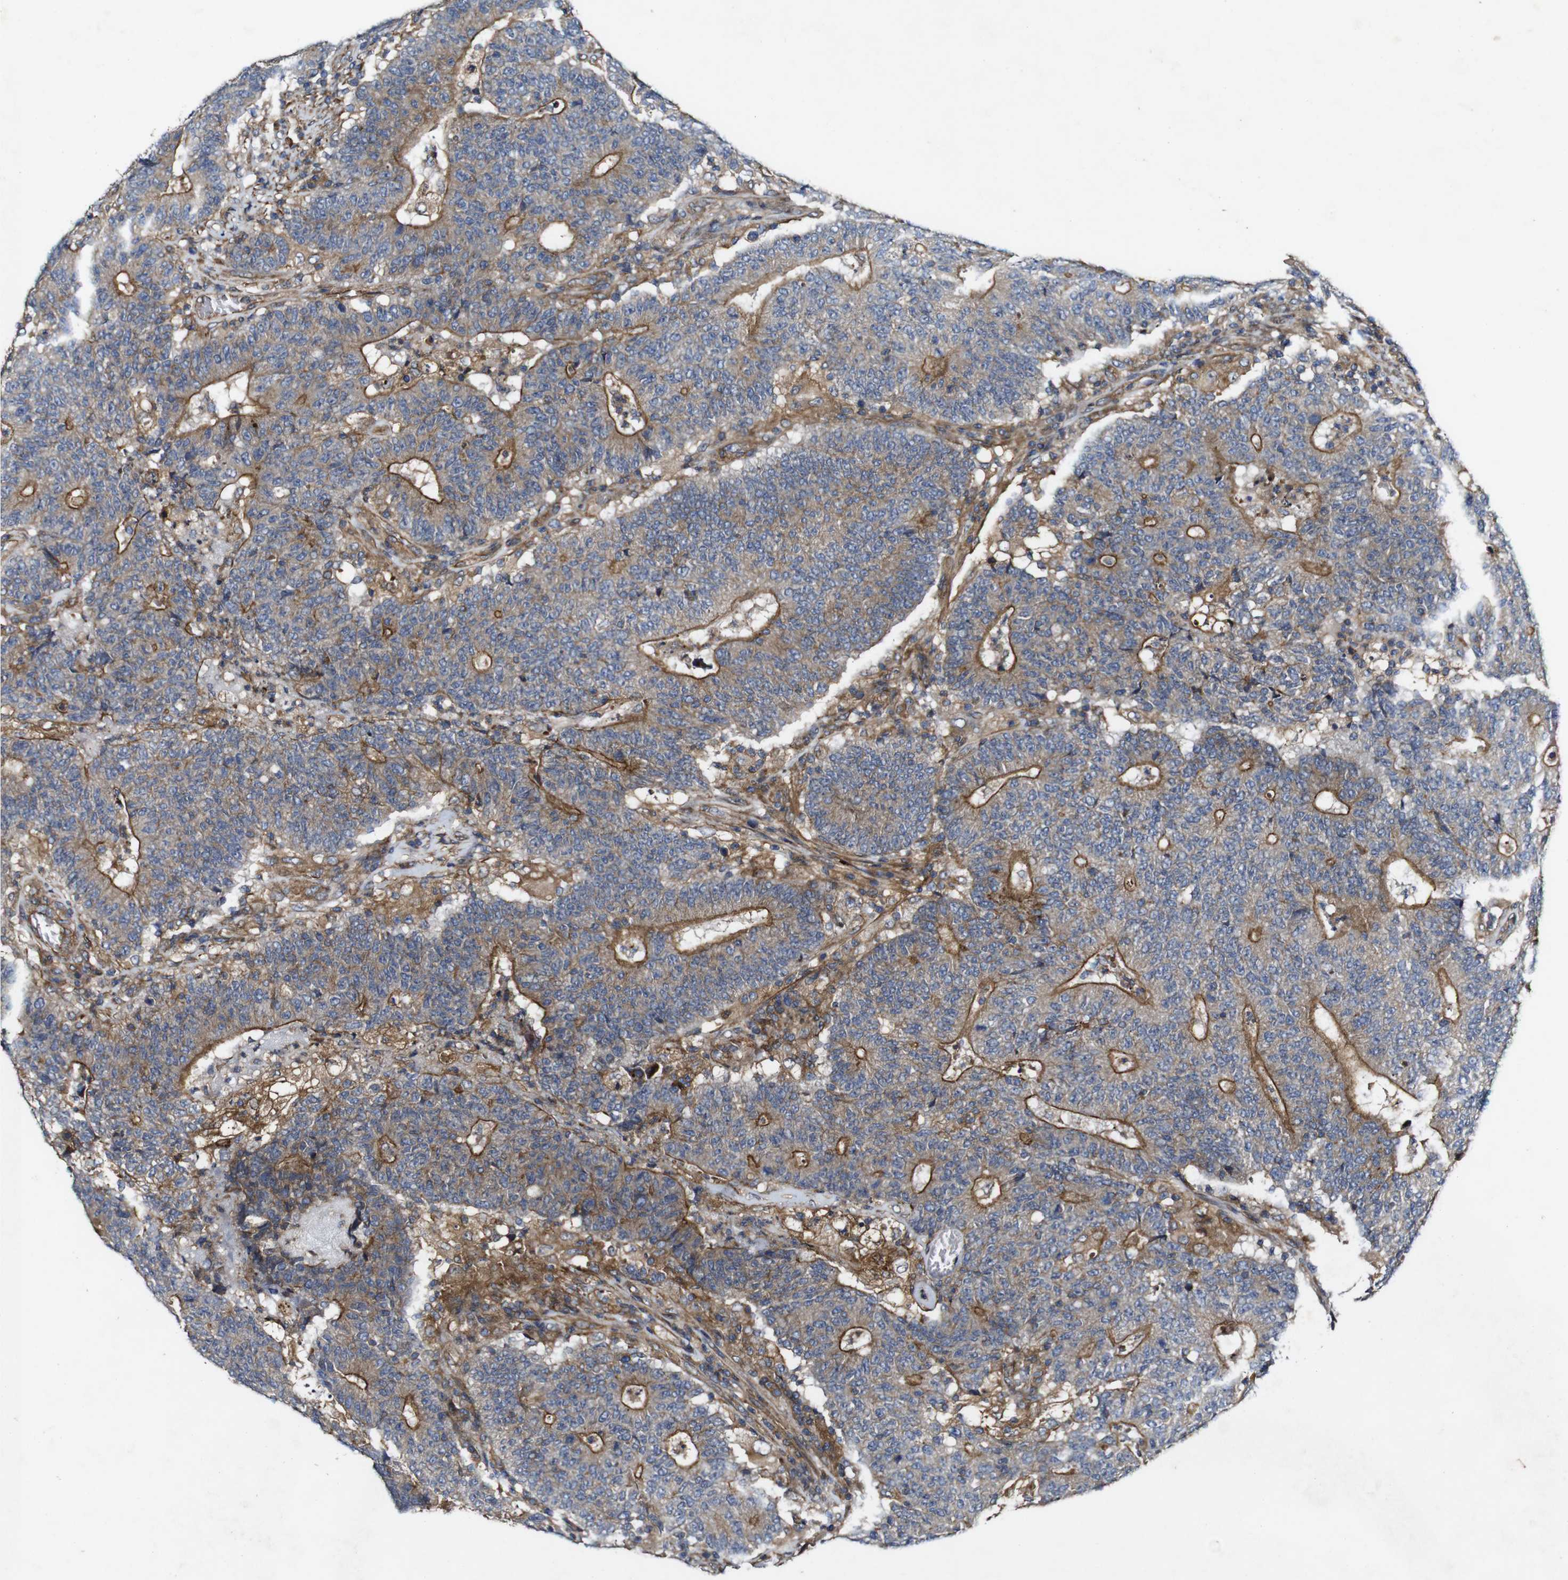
{"staining": {"intensity": "moderate", "quantity": ">75%", "location": "cytoplasmic/membranous"}, "tissue": "colorectal cancer", "cell_type": "Tumor cells", "image_type": "cancer", "snomed": [{"axis": "morphology", "description": "Normal tissue, NOS"}, {"axis": "morphology", "description": "Adenocarcinoma, NOS"}, {"axis": "topography", "description": "Colon"}], "caption": "Human adenocarcinoma (colorectal) stained with a brown dye shows moderate cytoplasmic/membranous positive positivity in approximately >75% of tumor cells.", "gene": "GSDME", "patient": {"sex": "female", "age": 75}}